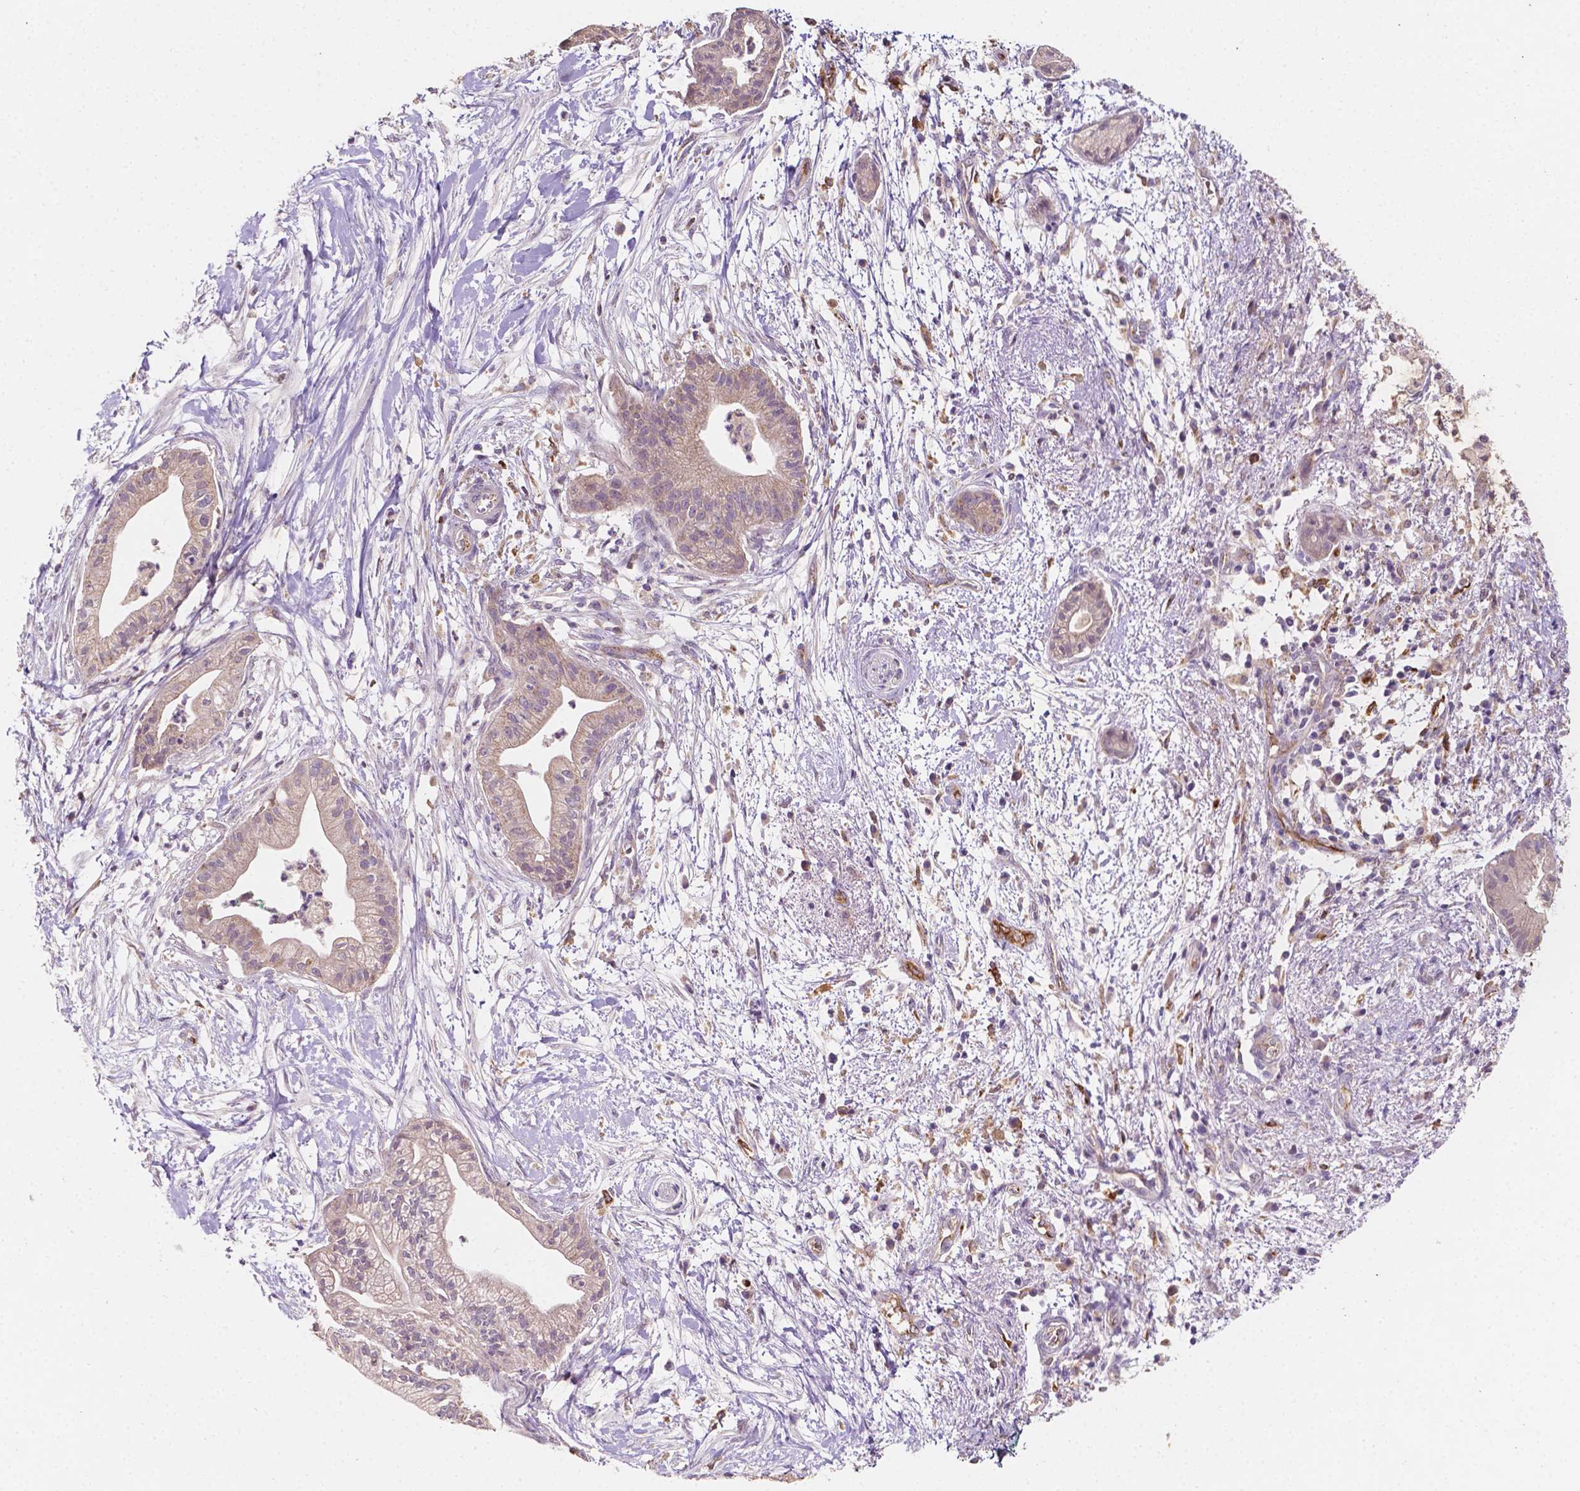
{"staining": {"intensity": "weak", "quantity": "<25%", "location": "cytoplasmic/membranous"}, "tissue": "pancreatic cancer", "cell_type": "Tumor cells", "image_type": "cancer", "snomed": [{"axis": "morphology", "description": "Normal tissue, NOS"}, {"axis": "morphology", "description": "Adenocarcinoma, NOS"}, {"axis": "topography", "description": "Lymph node"}, {"axis": "topography", "description": "Pancreas"}], "caption": "Human pancreatic cancer stained for a protein using immunohistochemistry (IHC) shows no expression in tumor cells.", "gene": "SLC22A4", "patient": {"sex": "female", "age": 58}}